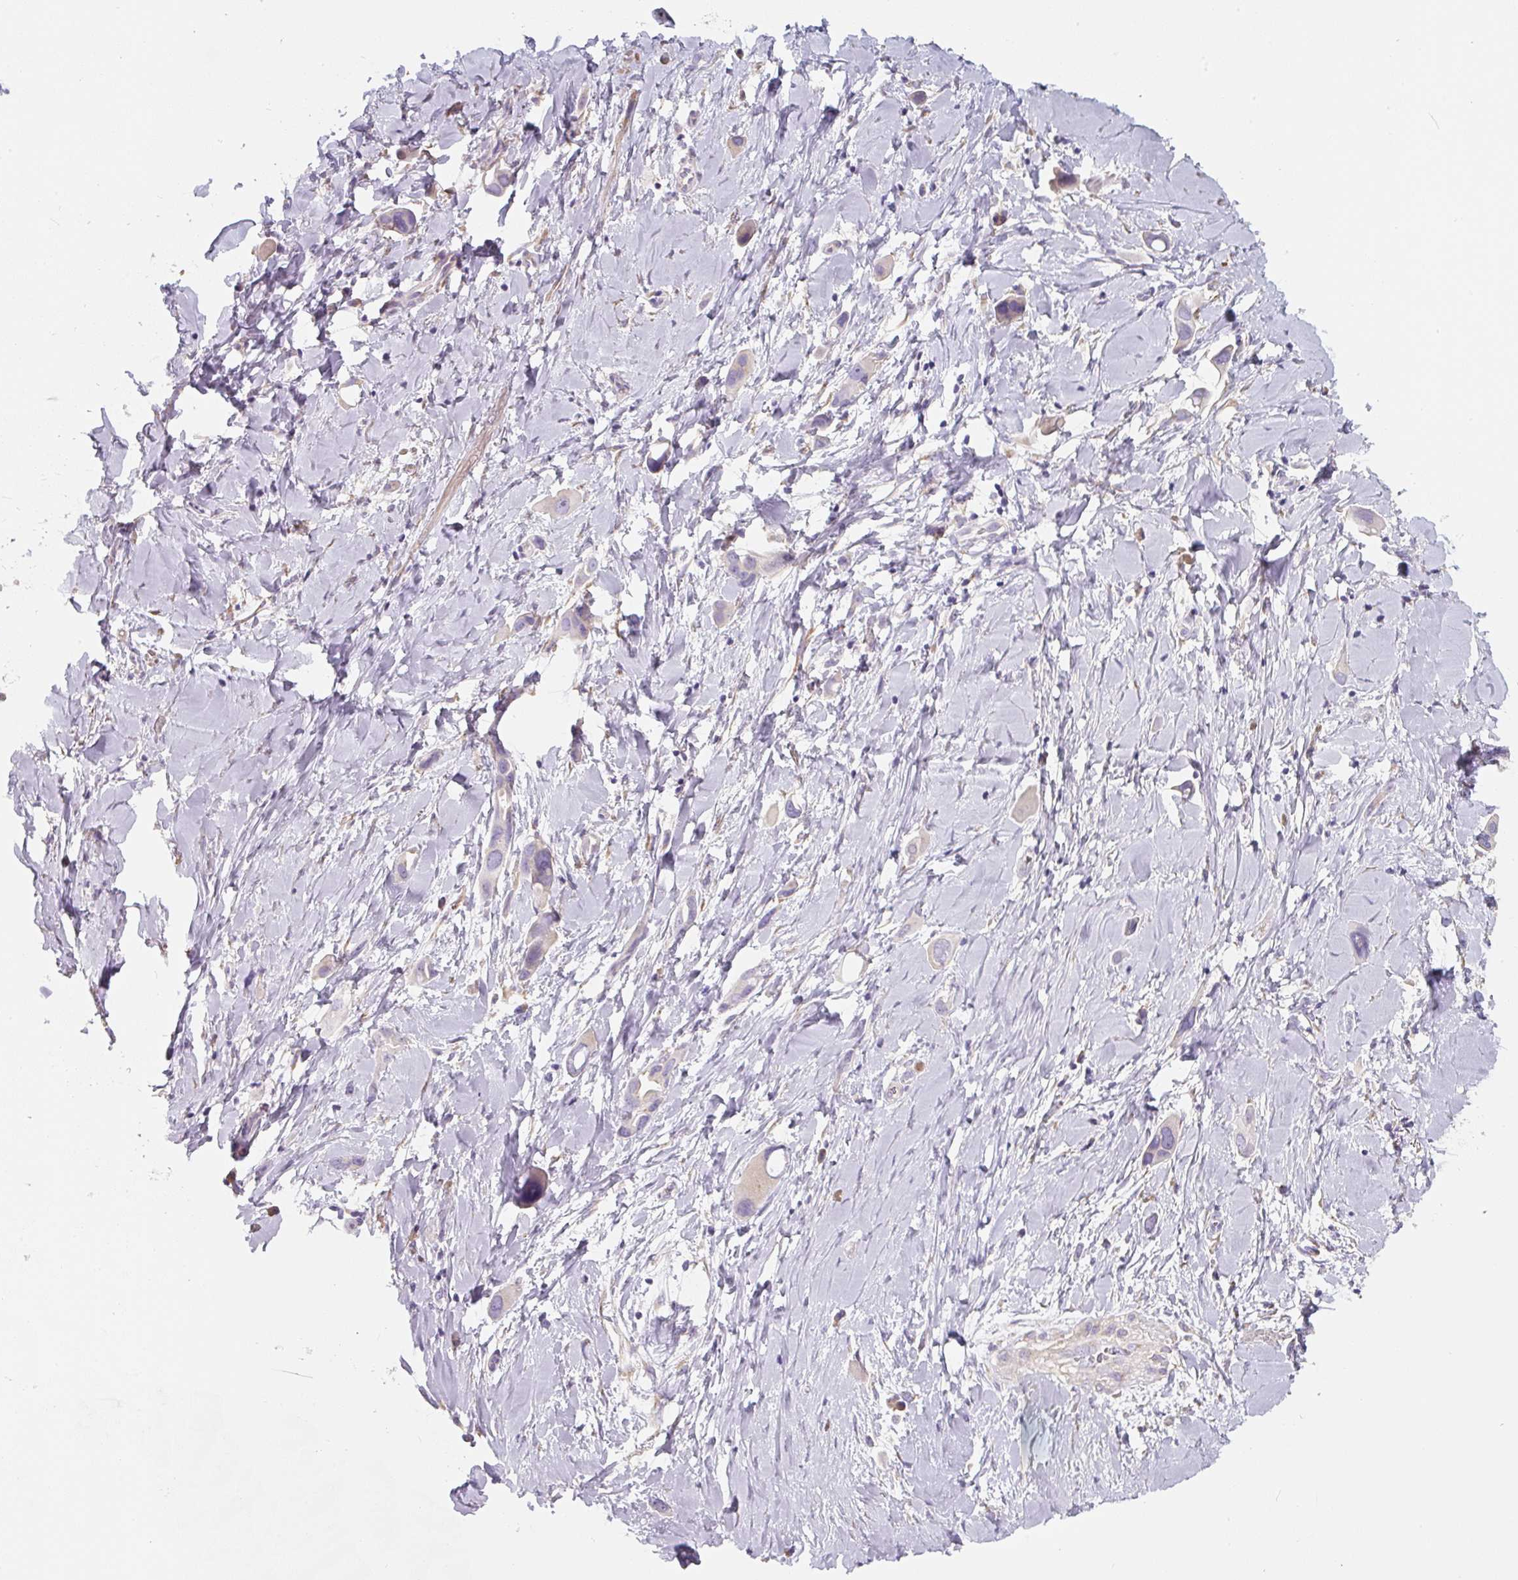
{"staining": {"intensity": "weak", "quantity": "<25%", "location": "cytoplasmic/membranous"}, "tissue": "lung cancer", "cell_type": "Tumor cells", "image_type": "cancer", "snomed": [{"axis": "morphology", "description": "Adenocarcinoma, NOS"}, {"axis": "topography", "description": "Lung"}], "caption": "A high-resolution histopathology image shows immunohistochemistry (IHC) staining of lung adenocarcinoma, which shows no significant expression in tumor cells.", "gene": "PWWP3B", "patient": {"sex": "male", "age": 76}}